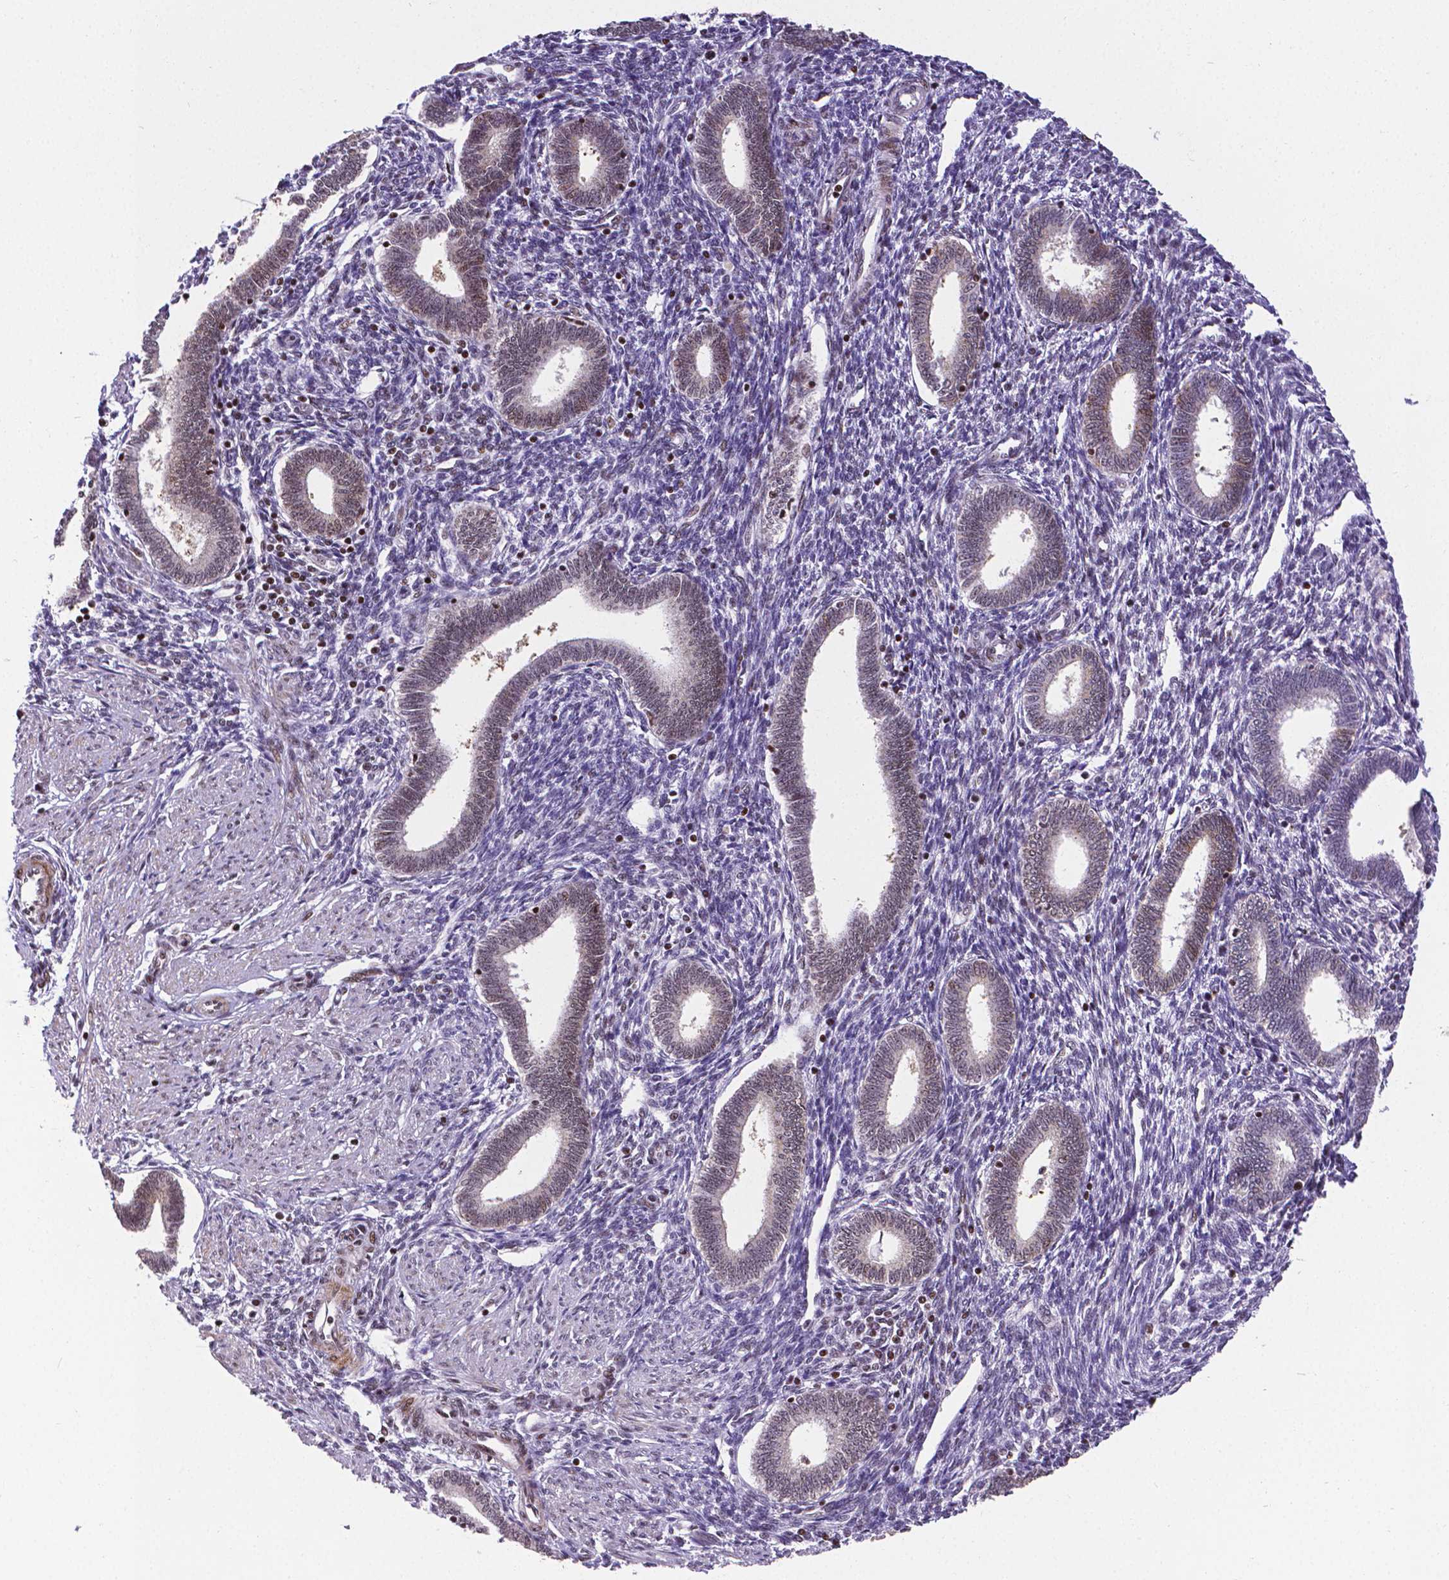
{"staining": {"intensity": "moderate", "quantity": "25%-75%", "location": "nuclear"}, "tissue": "endometrium", "cell_type": "Cells in endometrial stroma", "image_type": "normal", "snomed": [{"axis": "morphology", "description": "Normal tissue, NOS"}, {"axis": "topography", "description": "Endometrium"}], "caption": "Endometrium stained for a protein (brown) exhibits moderate nuclear positive staining in about 25%-75% of cells in endometrial stroma.", "gene": "CTCF", "patient": {"sex": "female", "age": 42}}